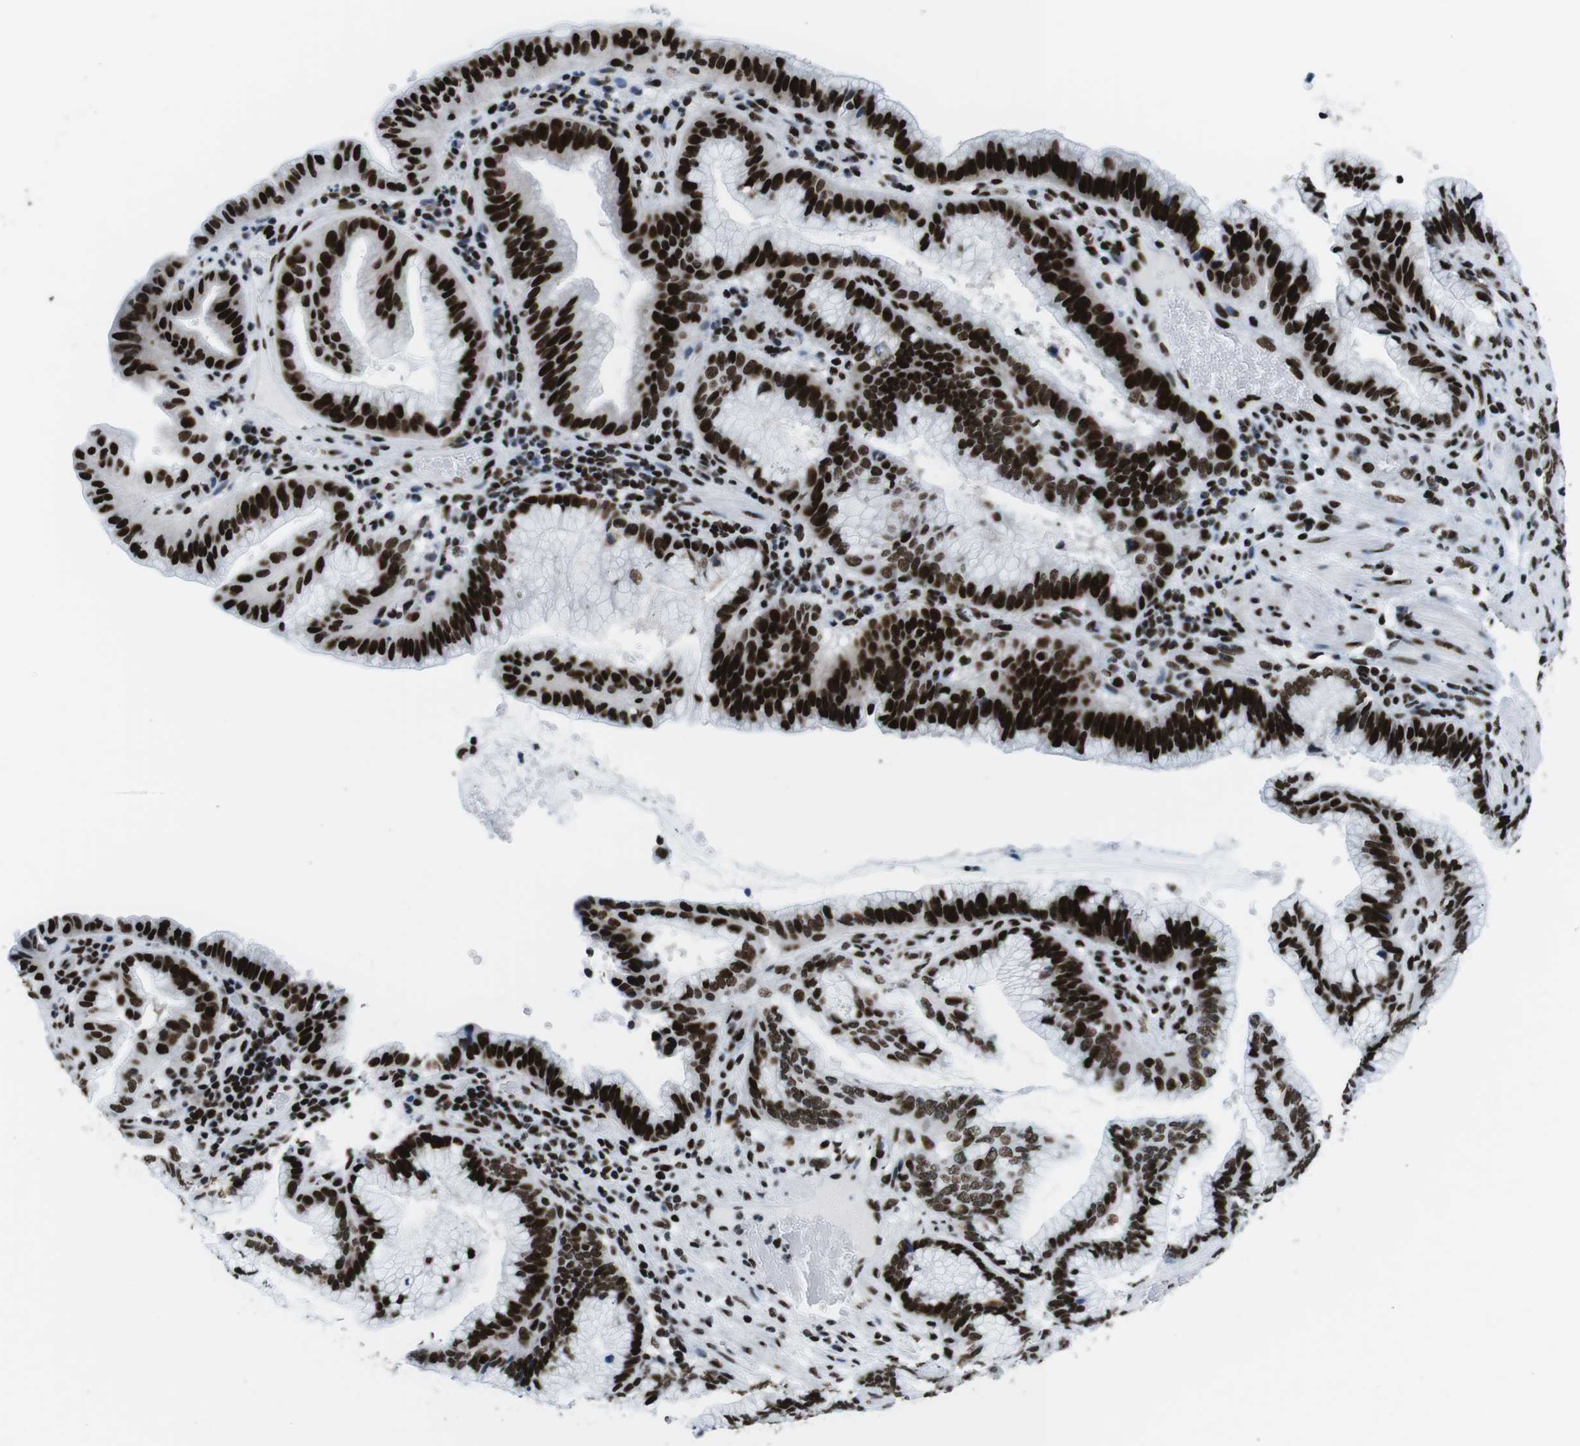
{"staining": {"intensity": "strong", "quantity": ">75%", "location": "nuclear"}, "tissue": "pancreatic cancer", "cell_type": "Tumor cells", "image_type": "cancer", "snomed": [{"axis": "morphology", "description": "Adenocarcinoma, NOS"}, {"axis": "topography", "description": "Pancreas"}], "caption": "This micrograph demonstrates immunohistochemistry (IHC) staining of human adenocarcinoma (pancreatic), with high strong nuclear positivity in about >75% of tumor cells.", "gene": "CITED2", "patient": {"sex": "female", "age": 64}}